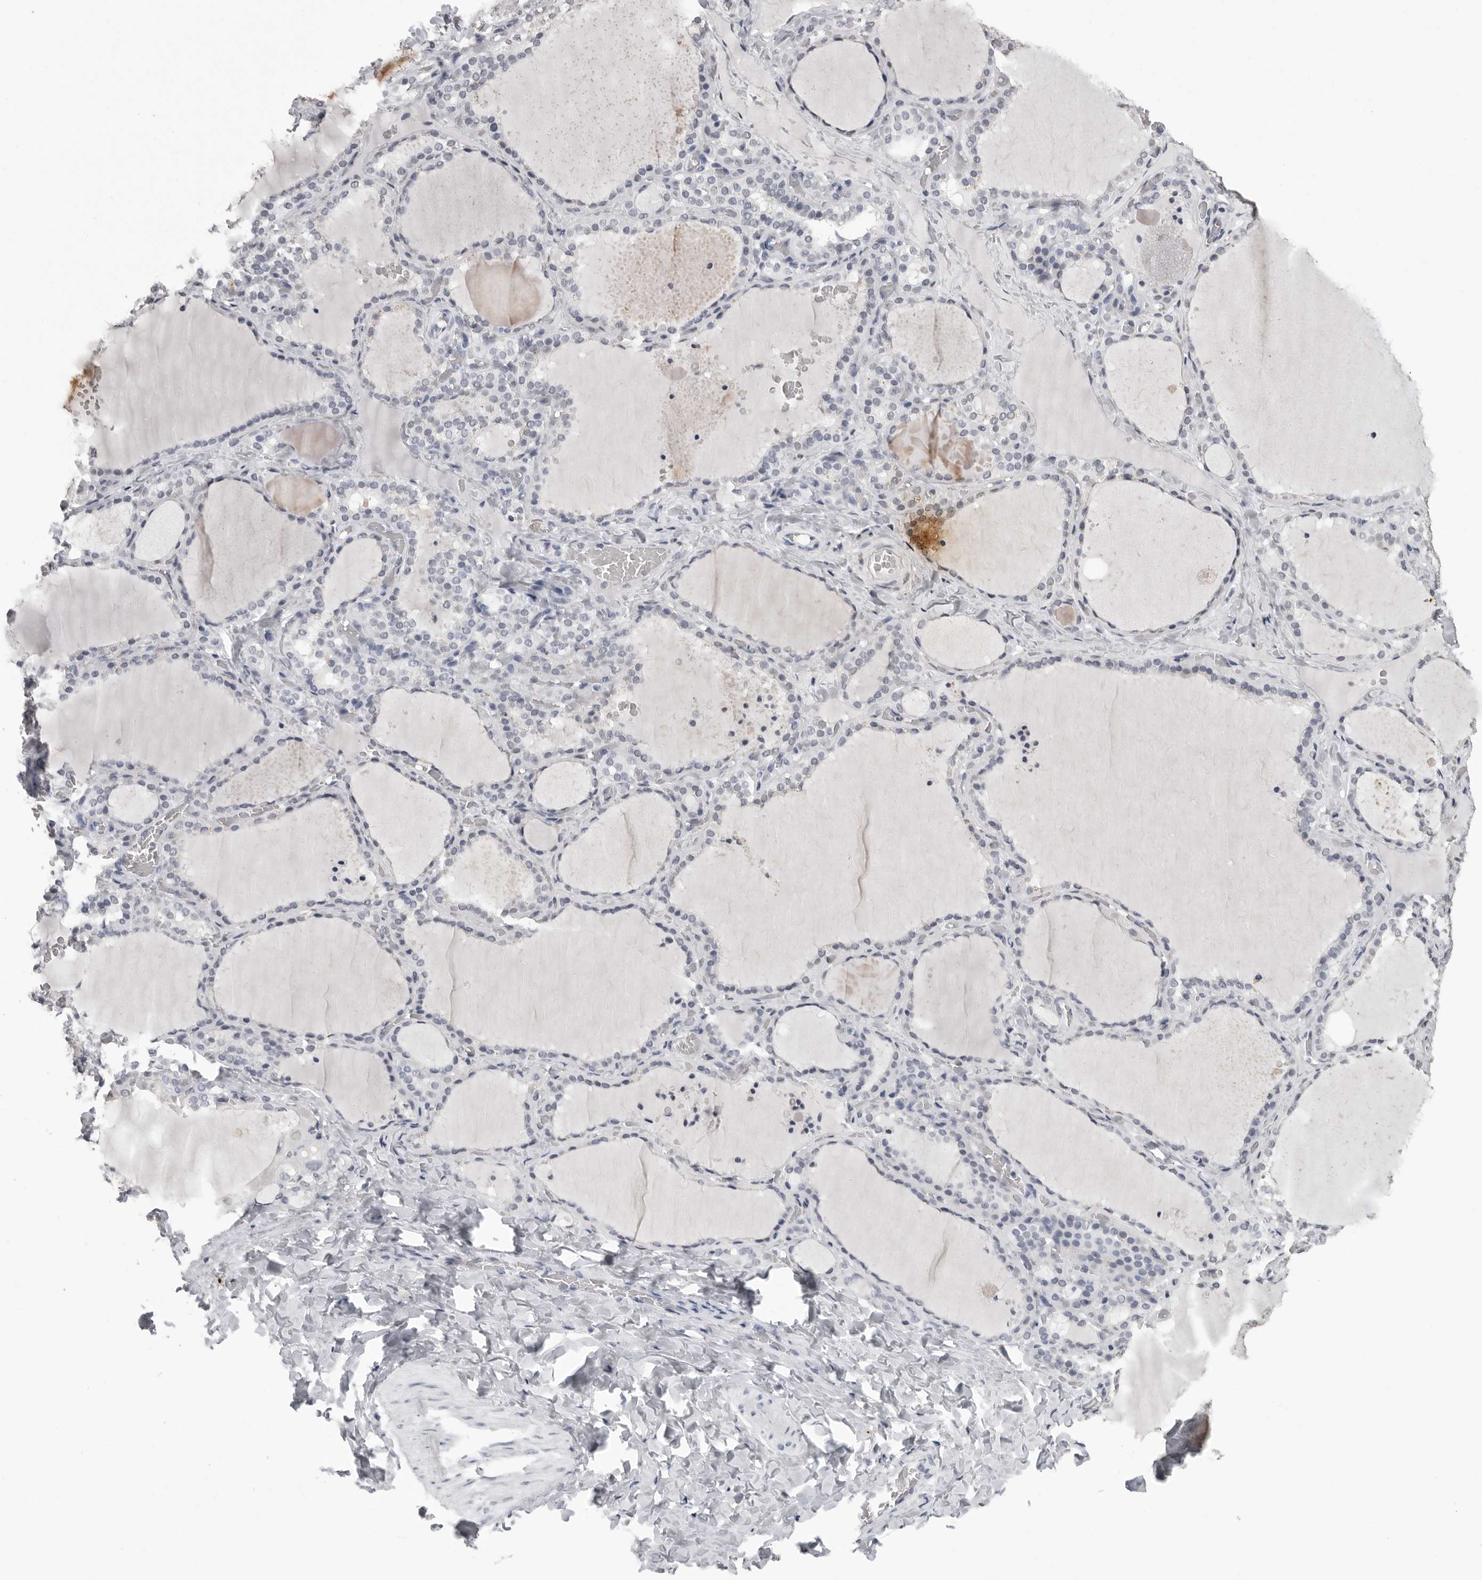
{"staining": {"intensity": "negative", "quantity": "none", "location": "none"}, "tissue": "thyroid gland", "cell_type": "Glandular cells", "image_type": "normal", "snomed": [{"axis": "morphology", "description": "Normal tissue, NOS"}, {"axis": "topography", "description": "Thyroid gland"}], "caption": "Human thyroid gland stained for a protein using immunohistochemistry displays no expression in glandular cells.", "gene": "HEPACAM", "patient": {"sex": "female", "age": 22}}